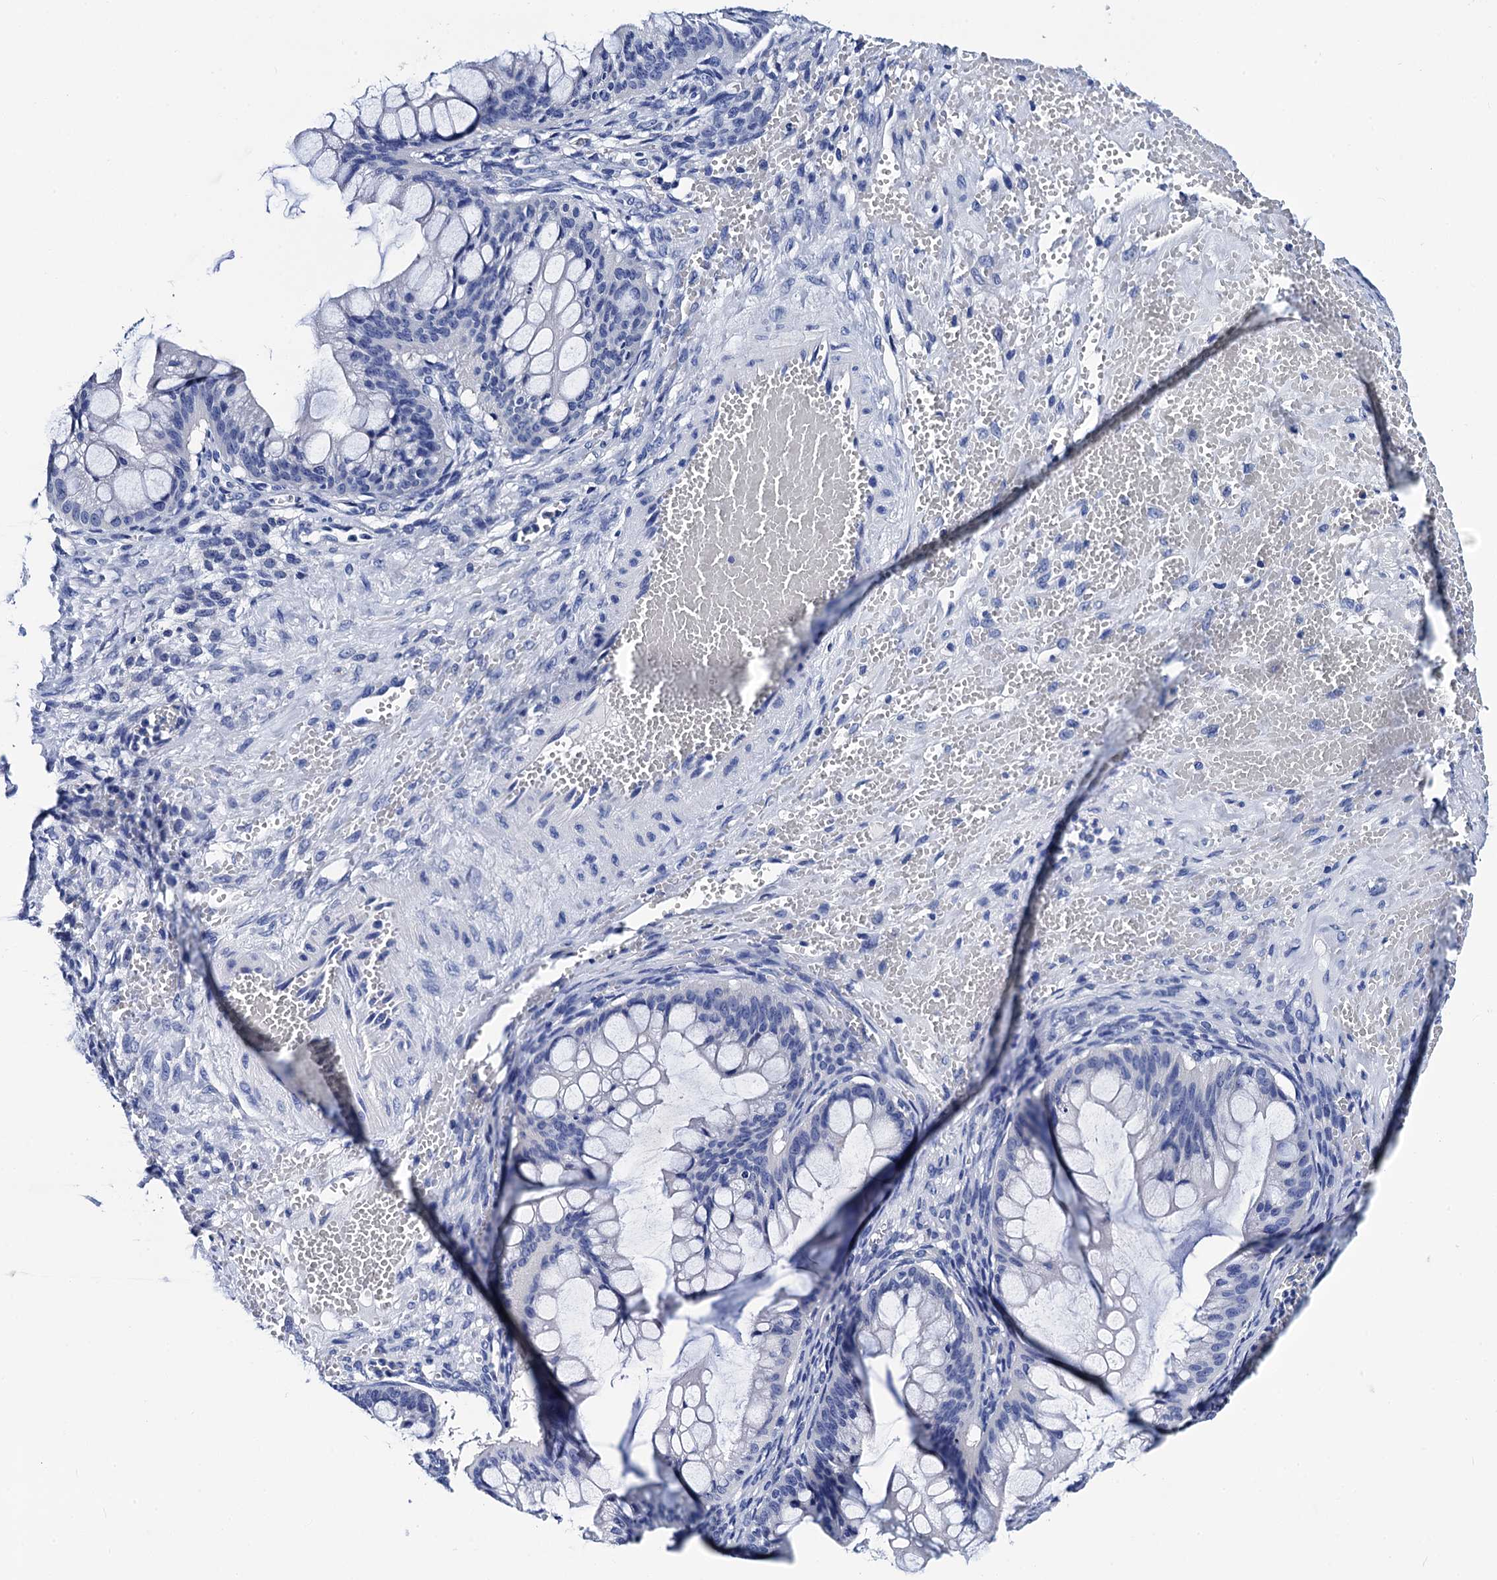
{"staining": {"intensity": "negative", "quantity": "none", "location": "none"}, "tissue": "ovarian cancer", "cell_type": "Tumor cells", "image_type": "cancer", "snomed": [{"axis": "morphology", "description": "Cystadenocarcinoma, mucinous, NOS"}, {"axis": "topography", "description": "Ovary"}], "caption": "A histopathology image of human ovarian cancer (mucinous cystadenocarcinoma) is negative for staining in tumor cells. (DAB immunohistochemistry, high magnification).", "gene": "MYBPC3", "patient": {"sex": "female", "age": 73}}